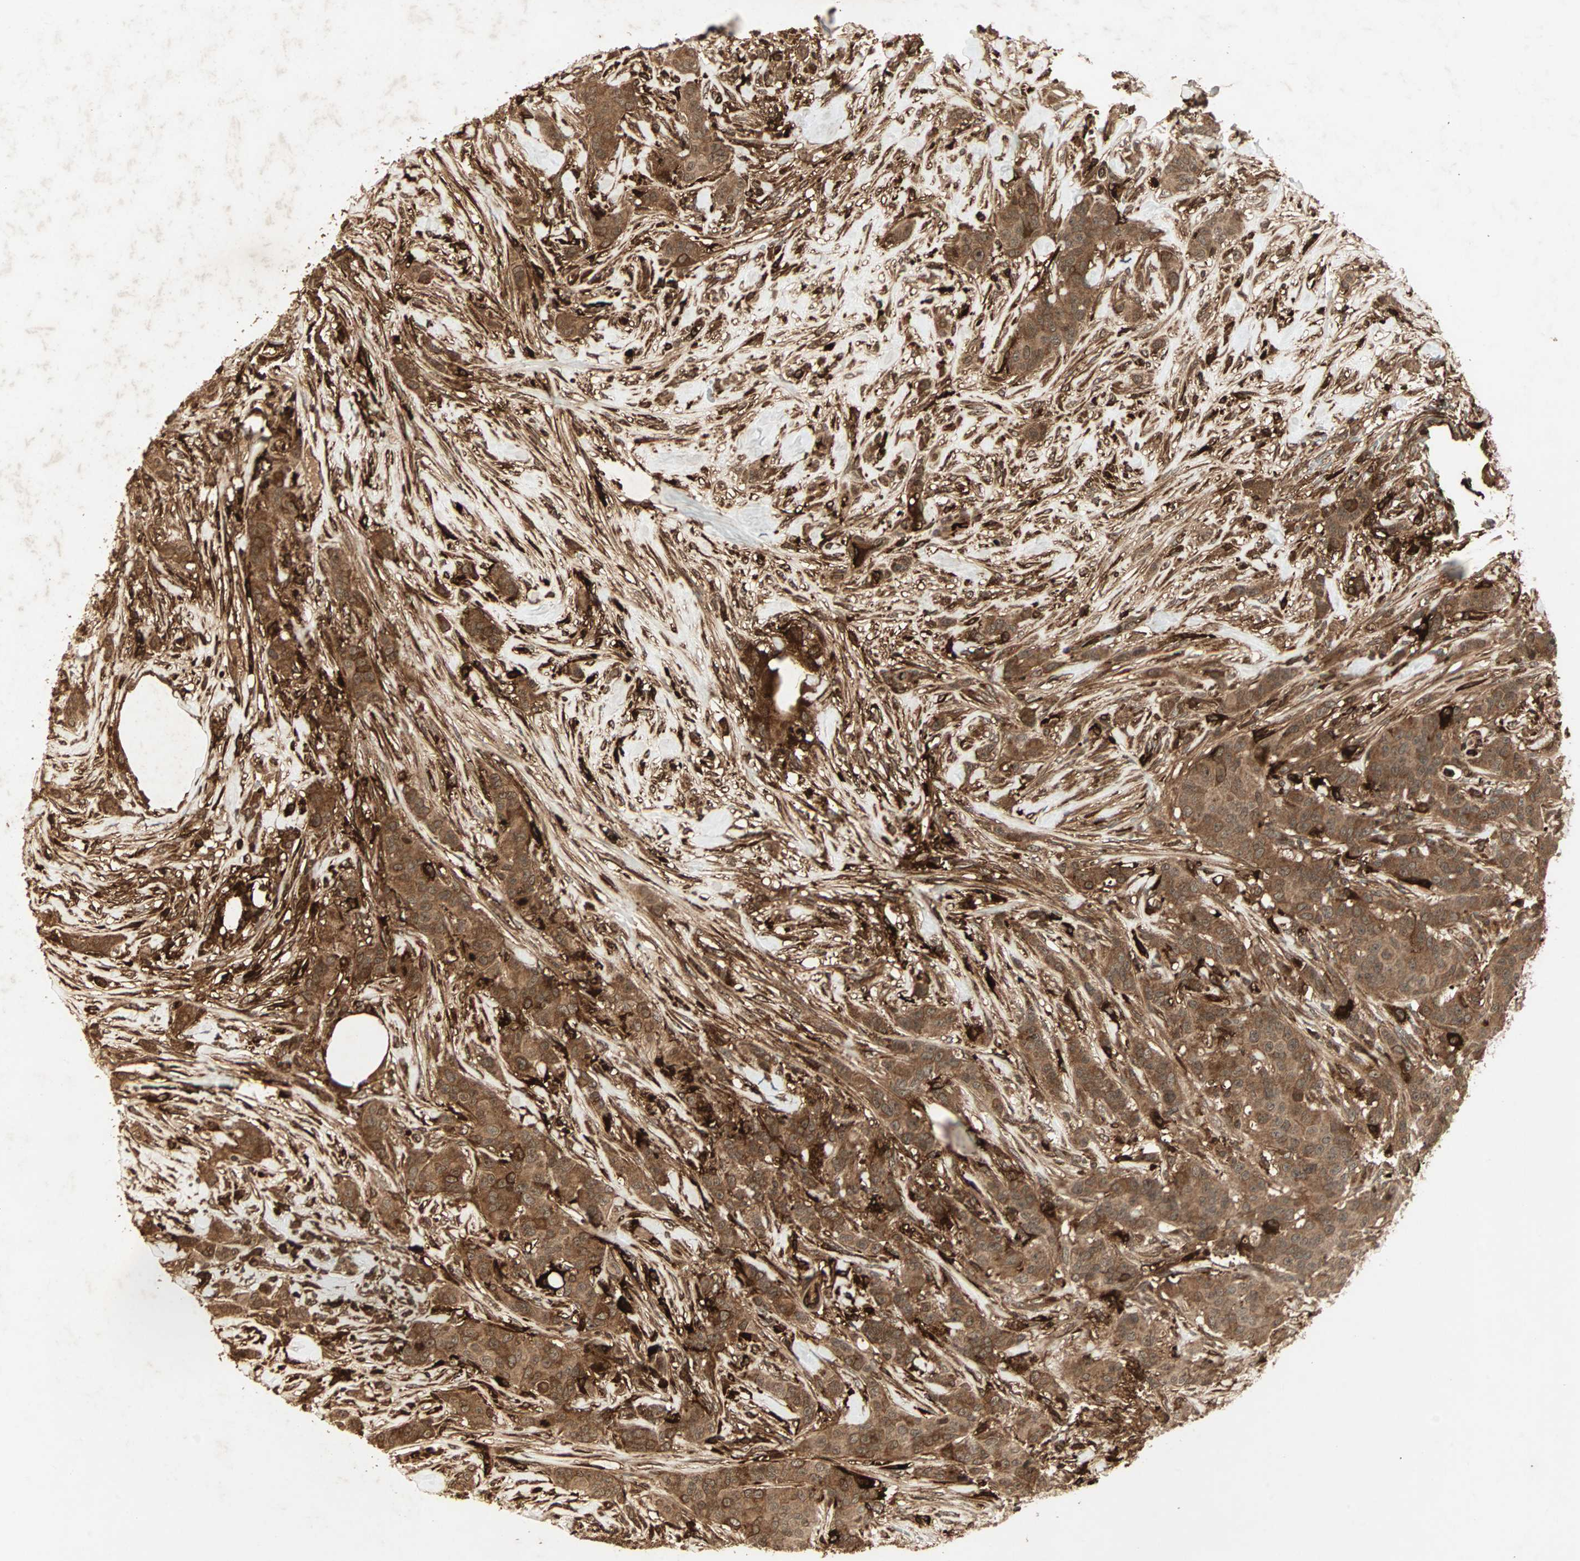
{"staining": {"intensity": "strong", "quantity": ">75%", "location": "cytoplasmic/membranous"}, "tissue": "breast cancer", "cell_type": "Tumor cells", "image_type": "cancer", "snomed": [{"axis": "morphology", "description": "Duct carcinoma"}, {"axis": "topography", "description": "Breast"}], "caption": "High-power microscopy captured an immunohistochemistry photomicrograph of breast cancer (invasive ductal carcinoma), revealing strong cytoplasmic/membranous positivity in approximately >75% of tumor cells. (IHC, brightfield microscopy, high magnification).", "gene": "RFFL", "patient": {"sex": "female", "age": 40}}